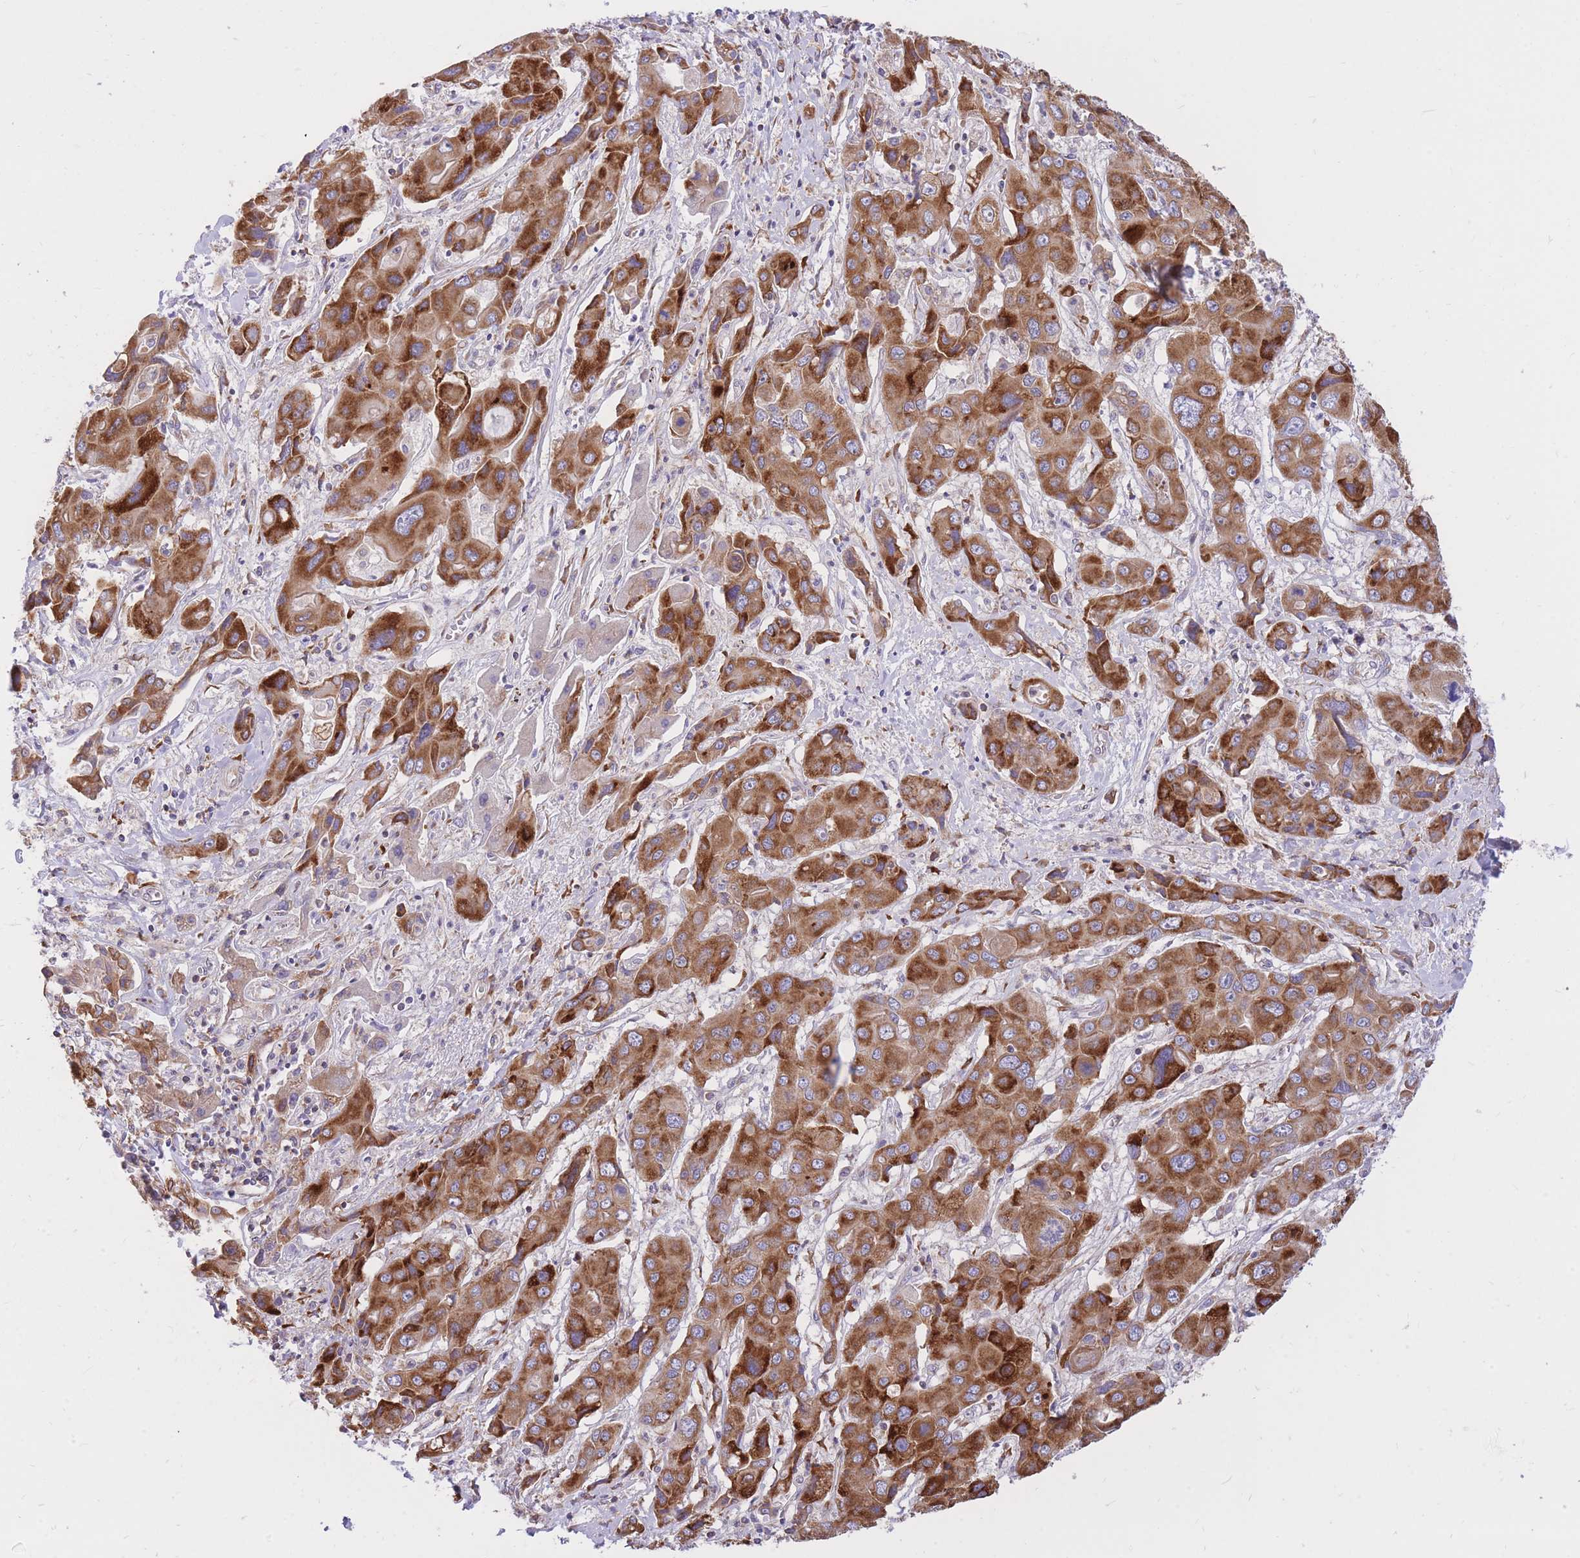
{"staining": {"intensity": "strong", "quantity": ">75%", "location": "cytoplasmic/membranous"}, "tissue": "liver cancer", "cell_type": "Tumor cells", "image_type": "cancer", "snomed": [{"axis": "morphology", "description": "Cholangiocarcinoma"}, {"axis": "topography", "description": "Liver"}], "caption": "IHC micrograph of neoplastic tissue: human cholangiocarcinoma (liver) stained using IHC demonstrates high levels of strong protein expression localized specifically in the cytoplasmic/membranous of tumor cells, appearing as a cytoplasmic/membranous brown color.", "gene": "GBP7", "patient": {"sex": "male", "age": 67}}